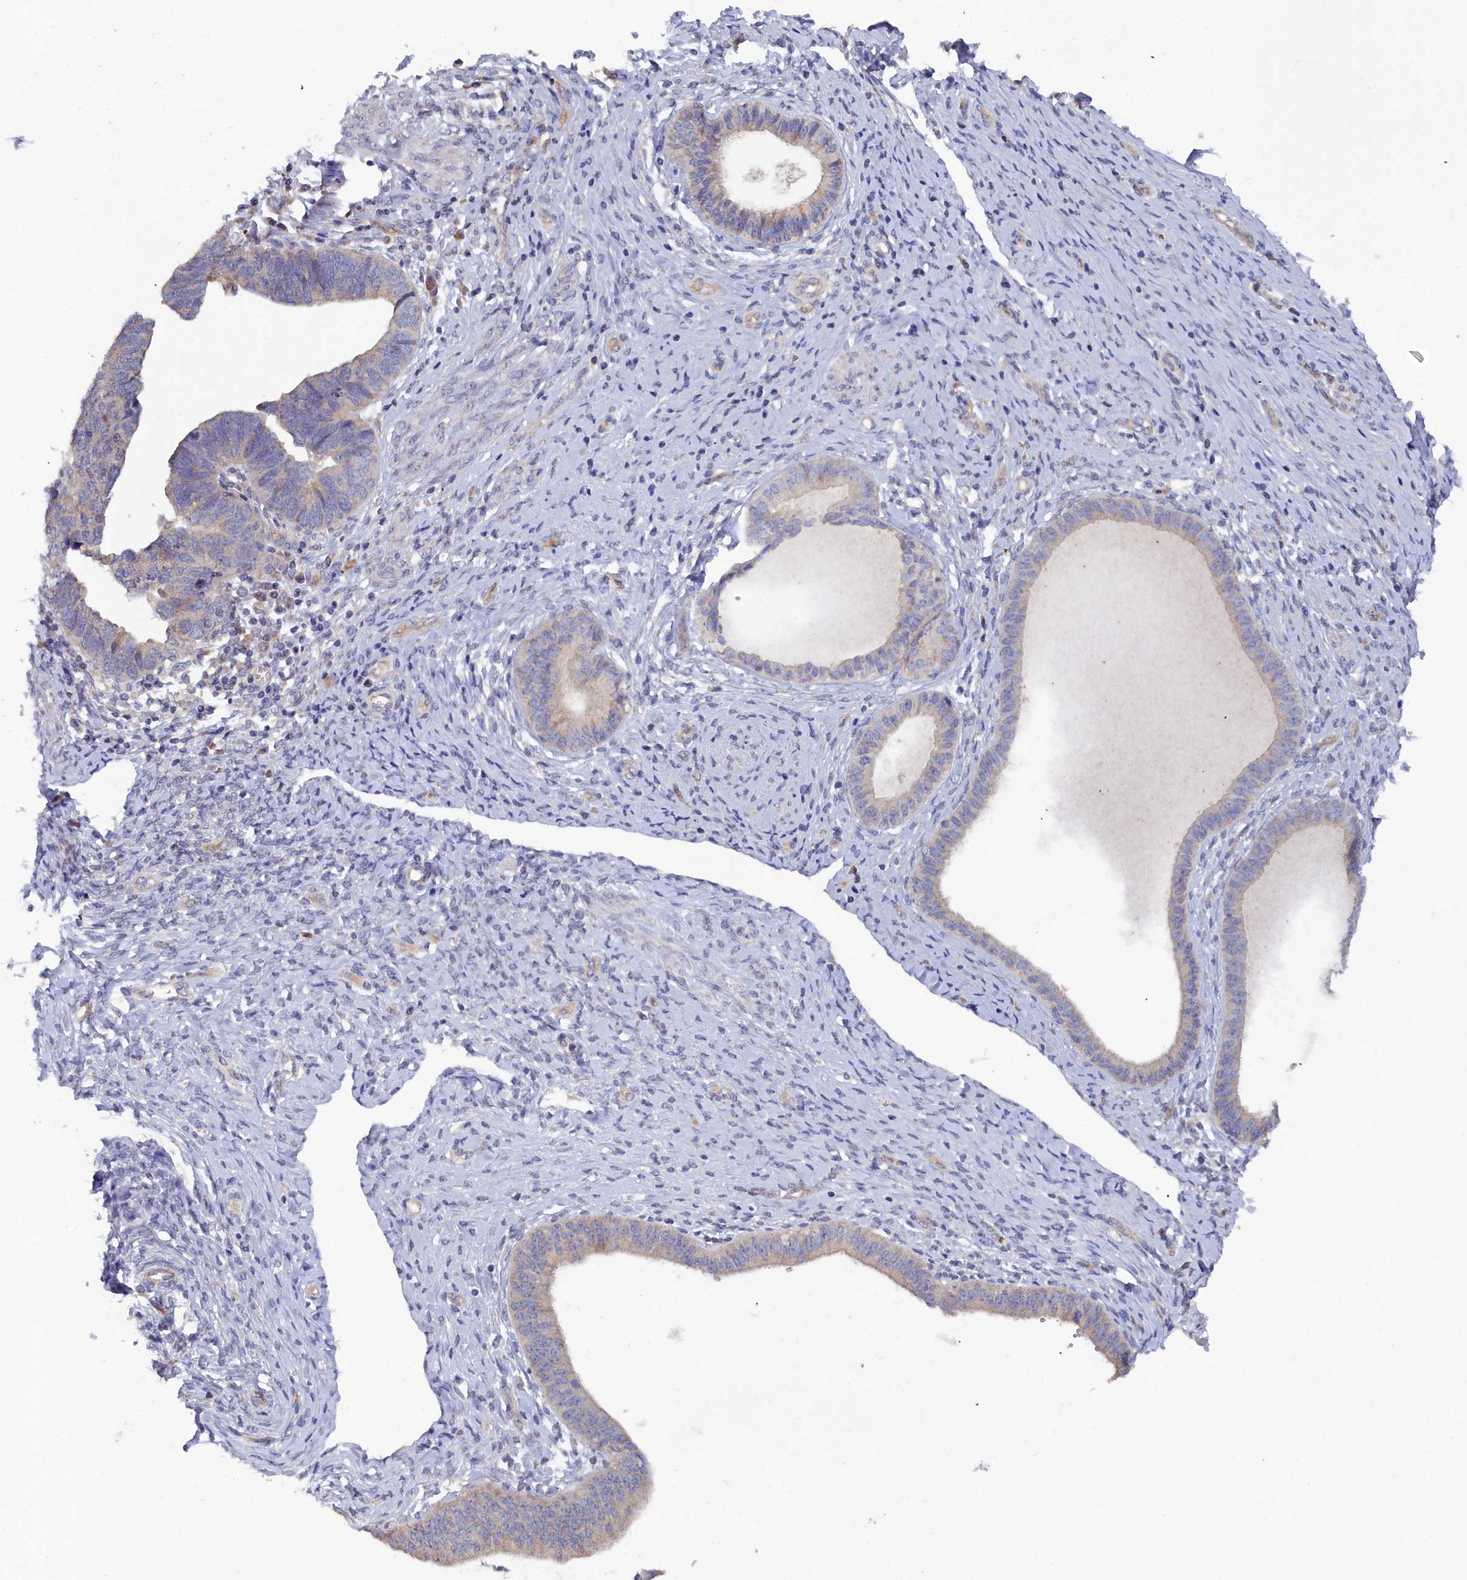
{"staining": {"intensity": "weak", "quantity": "<25%", "location": "cytoplasmic/membranous"}, "tissue": "endometrial cancer", "cell_type": "Tumor cells", "image_type": "cancer", "snomed": [{"axis": "morphology", "description": "Adenocarcinoma, NOS"}, {"axis": "topography", "description": "Endometrium"}], "caption": "Micrograph shows no protein staining in tumor cells of endometrial cancer tissue.", "gene": "RDX", "patient": {"sex": "female", "age": 79}}